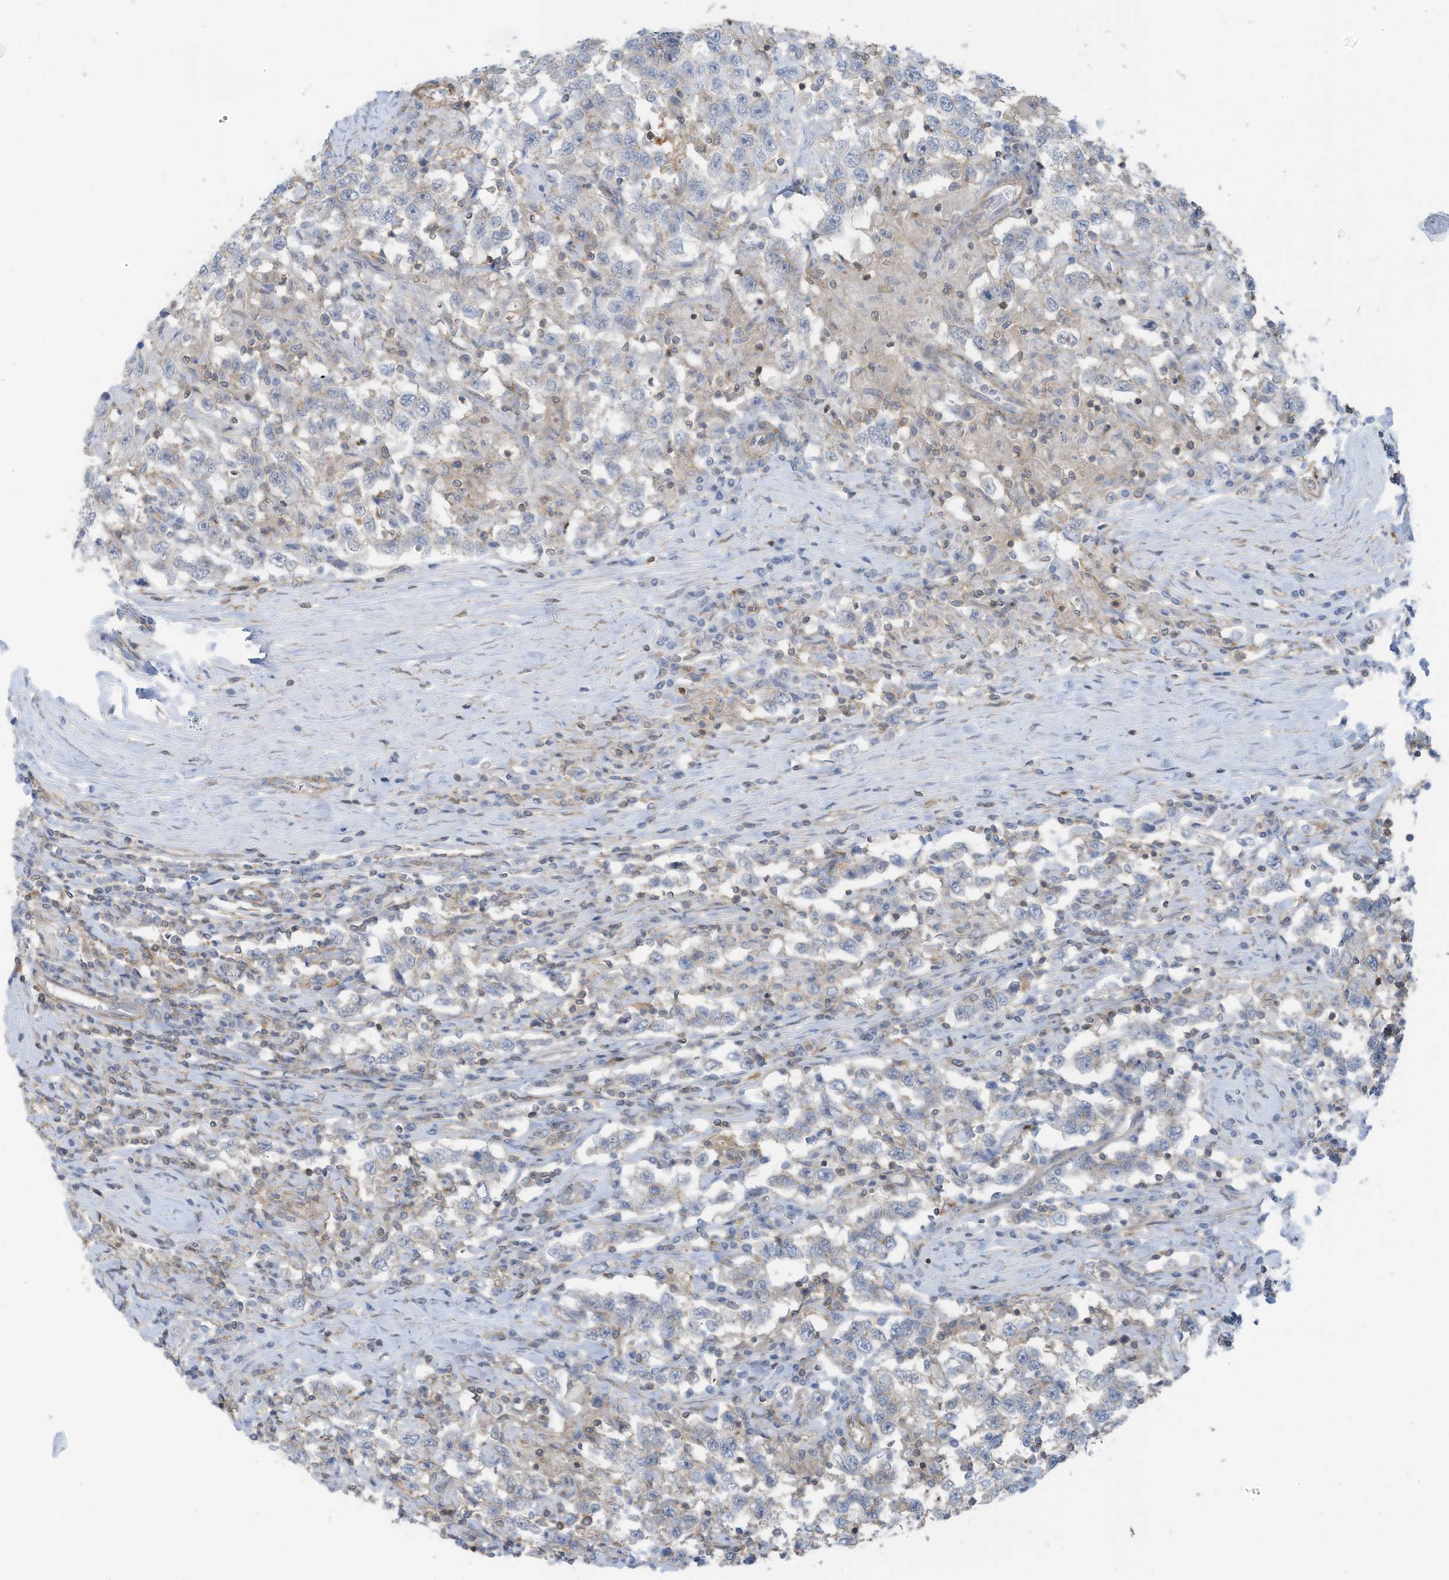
{"staining": {"intensity": "negative", "quantity": "none", "location": "none"}, "tissue": "testis cancer", "cell_type": "Tumor cells", "image_type": "cancer", "snomed": [{"axis": "morphology", "description": "Seminoma, NOS"}, {"axis": "topography", "description": "Testis"}], "caption": "DAB (3,3'-diaminobenzidine) immunohistochemical staining of human testis seminoma exhibits no significant positivity in tumor cells.", "gene": "ZNF846", "patient": {"sex": "male", "age": 41}}